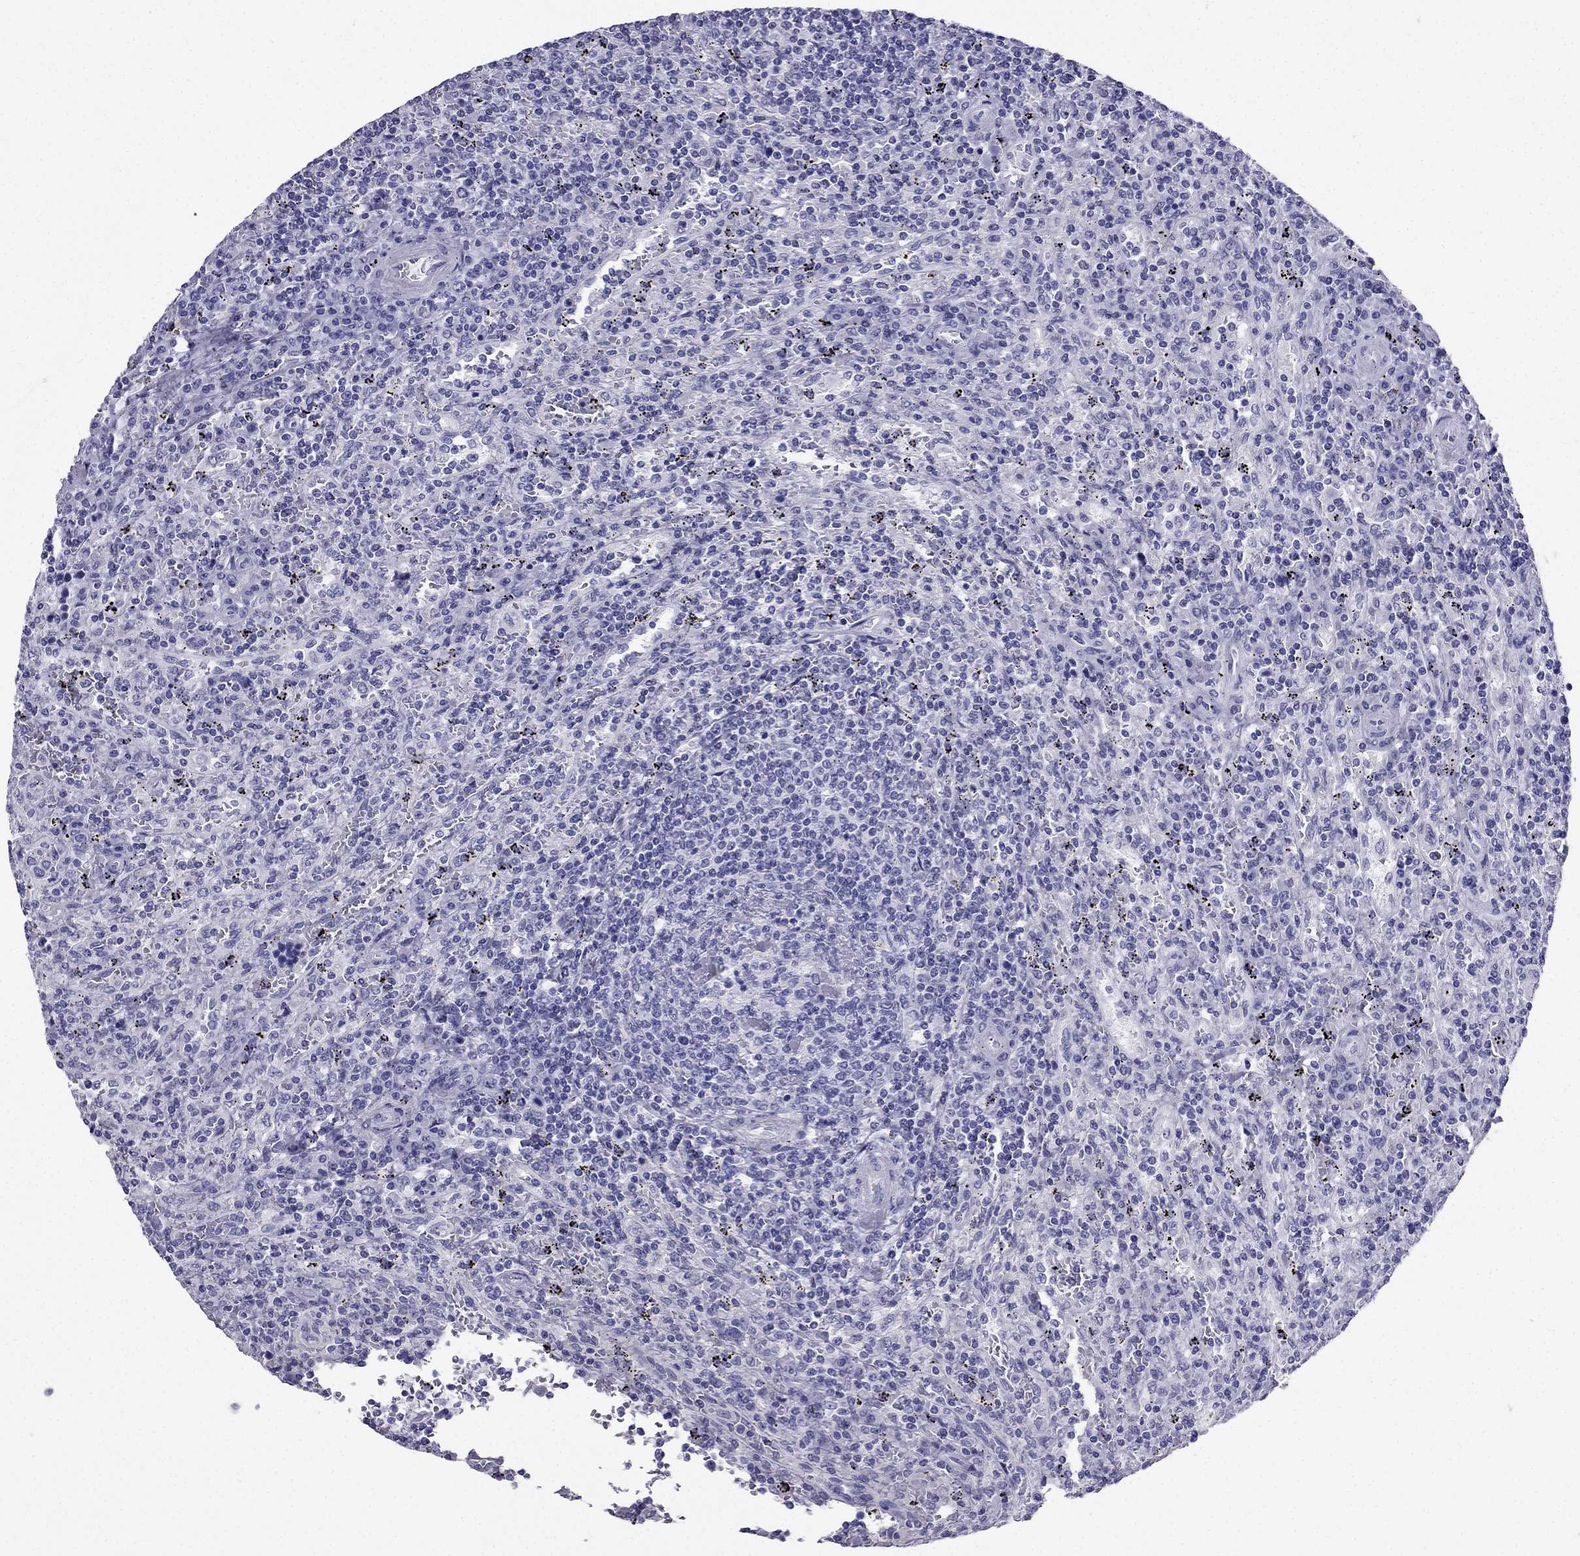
{"staining": {"intensity": "negative", "quantity": "none", "location": "none"}, "tissue": "lymphoma", "cell_type": "Tumor cells", "image_type": "cancer", "snomed": [{"axis": "morphology", "description": "Malignant lymphoma, non-Hodgkin's type, Low grade"}, {"axis": "topography", "description": "Spleen"}], "caption": "Photomicrograph shows no protein expression in tumor cells of low-grade malignant lymphoma, non-Hodgkin's type tissue.", "gene": "PTH", "patient": {"sex": "male", "age": 62}}